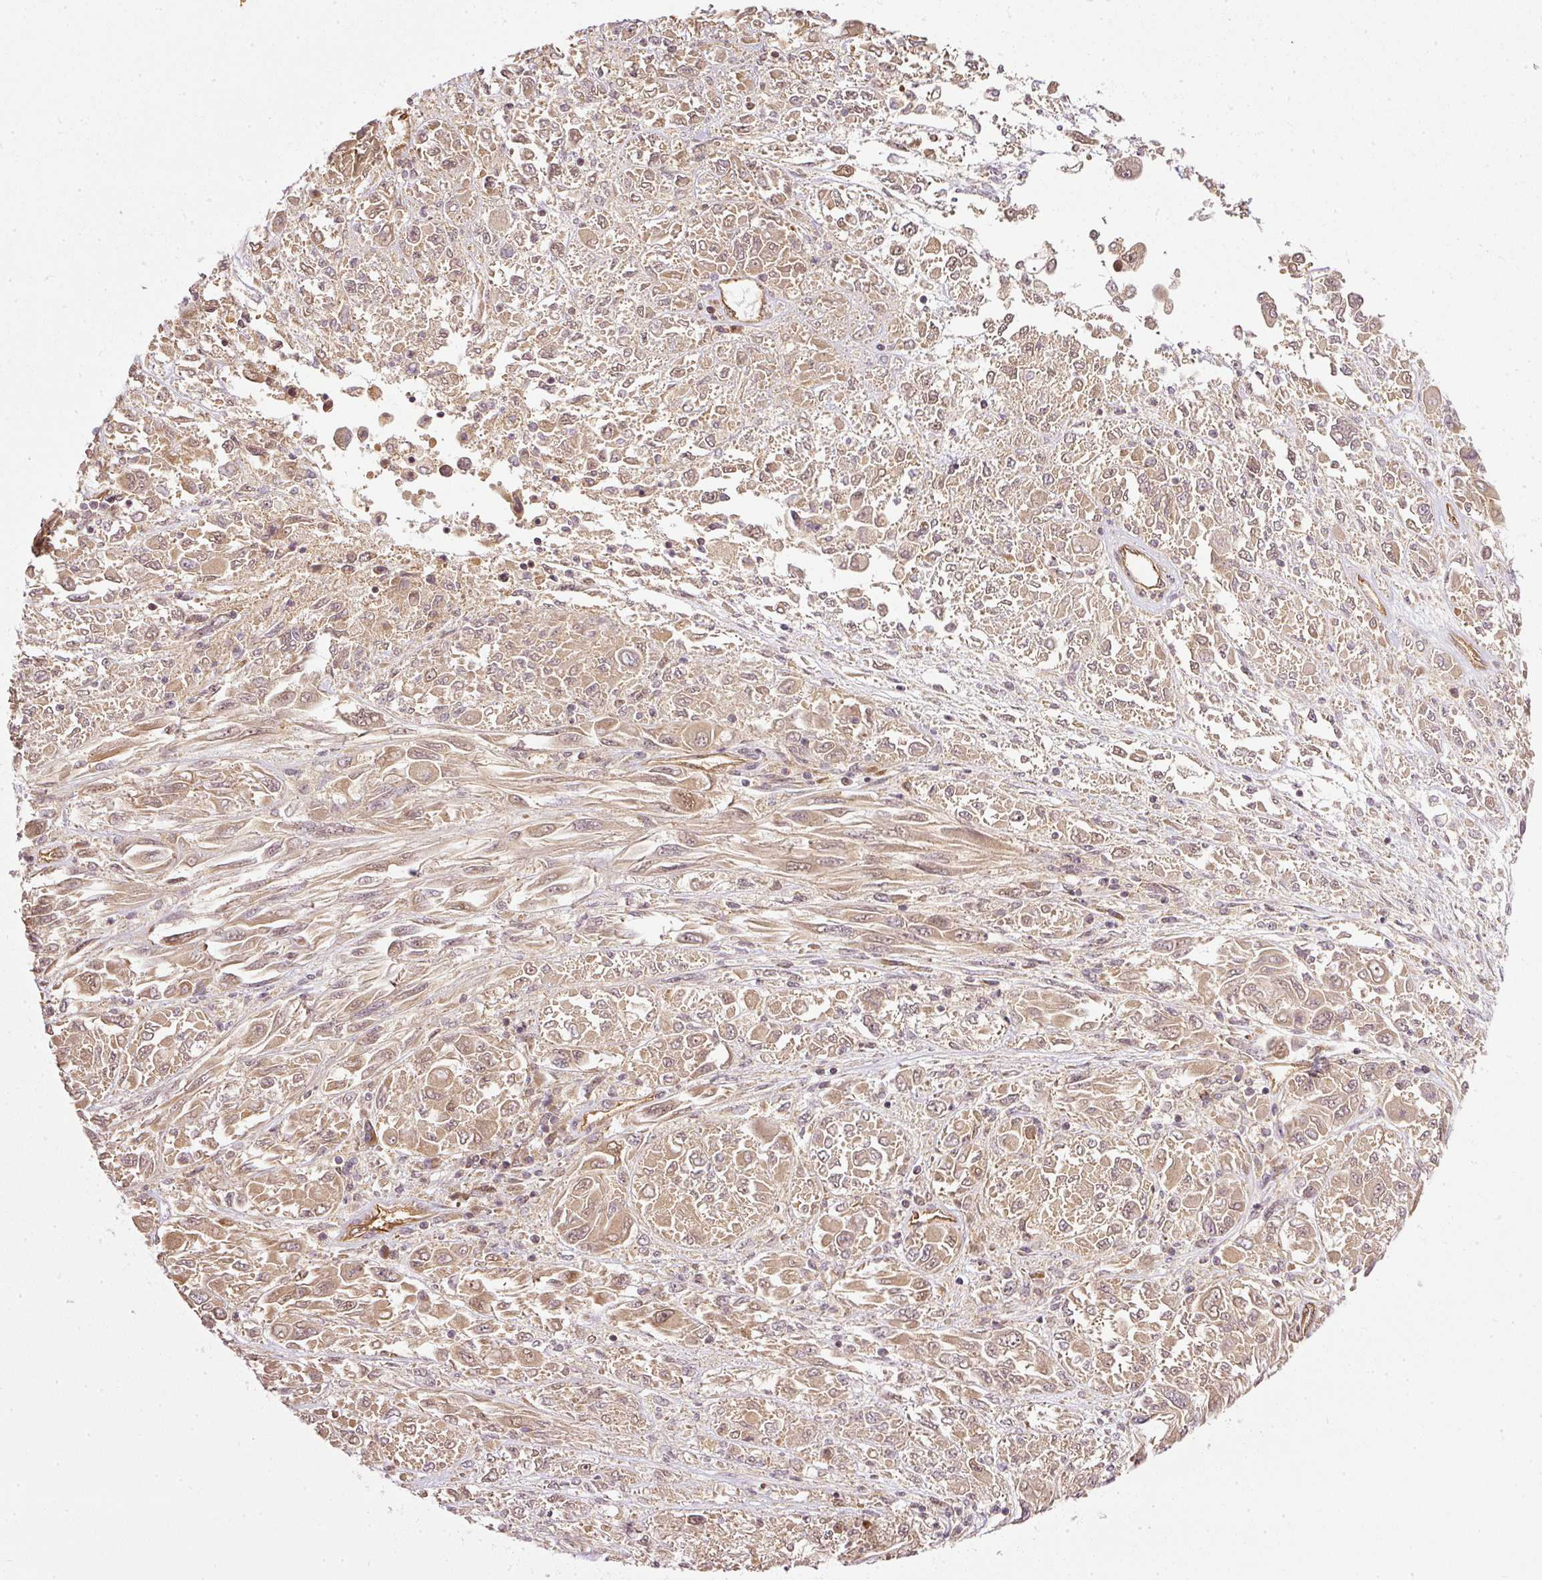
{"staining": {"intensity": "moderate", "quantity": ">75%", "location": "cytoplasmic/membranous"}, "tissue": "melanoma", "cell_type": "Tumor cells", "image_type": "cancer", "snomed": [{"axis": "morphology", "description": "Malignant melanoma, NOS"}, {"axis": "topography", "description": "Skin"}], "caption": "Tumor cells show medium levels of moderate cytoplasmic/membranous expression in approximately >75% of cells in human melanoma.", "gene": "MIF4GD", "patient": {"sex": "female", "age": 91}}